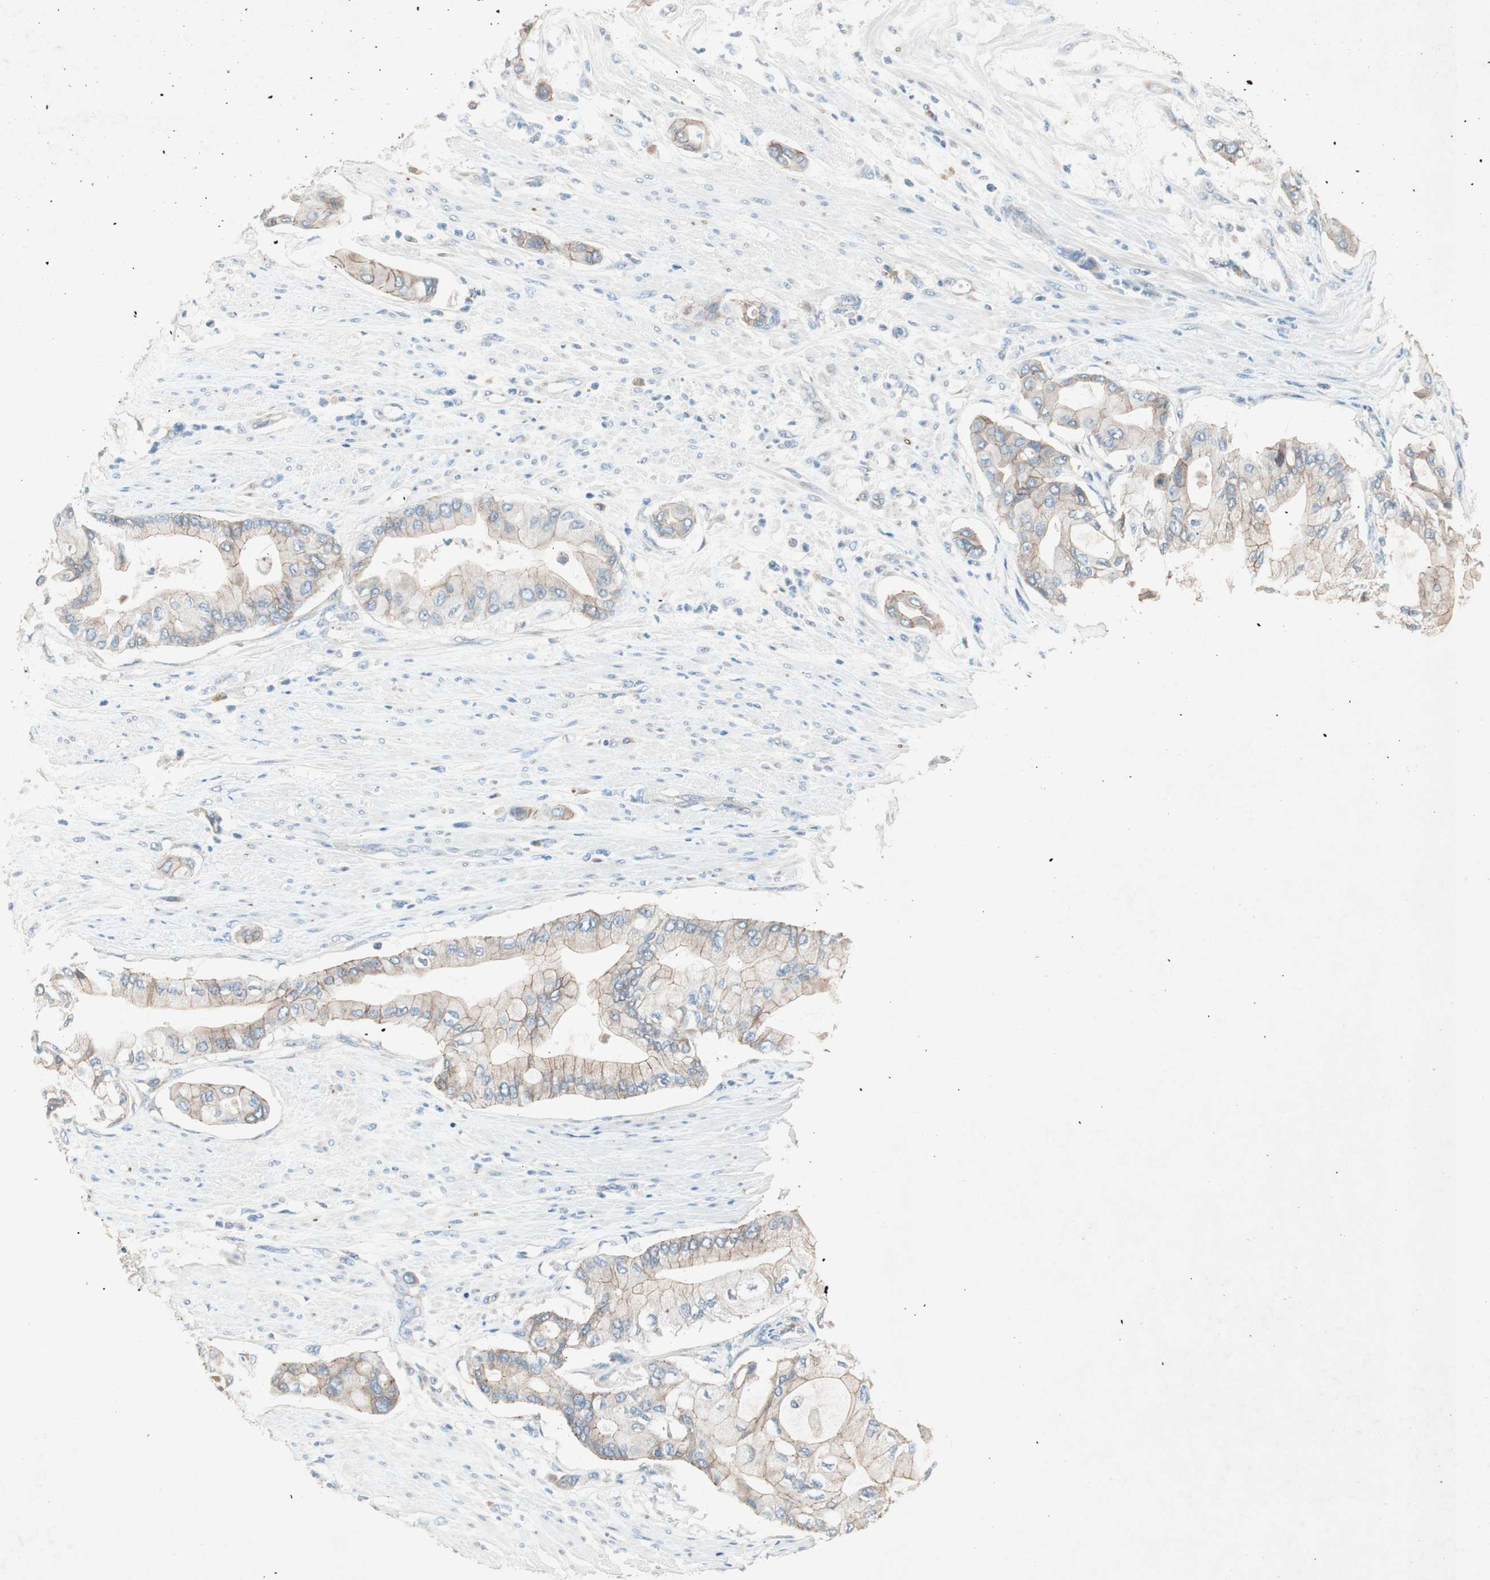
{"staining": {"intensity": "weak", "quantity": "25%-75%", "location": "cytoplasmic/membranous"}, "tissue": "pancreatic cancer", "cell_type": "Tumor cells", "image_type": "cancer", "snomed": [{"axis": "morphology", "description": "Adenocarcinoma, NOS"}, {"axis": "morphology", "description": "Adenocarcinoma, metastatic, NOS"}, {"axis": "topography", "description": "Lymph node"}, {"axis": "topography", "description": "Pancreas"}, {"axis": "topography", "description": "Duodenum"}], "caption": "There is low levels of weak cytoplasmic/membranous staining in tumor cells of metastatic adenocarcinoma (pancreatic), as demonstrated by immunohistochemical staining (brown color).", "gene": "NKAIN1", "patient": {"sex": "female", "age": 64}}